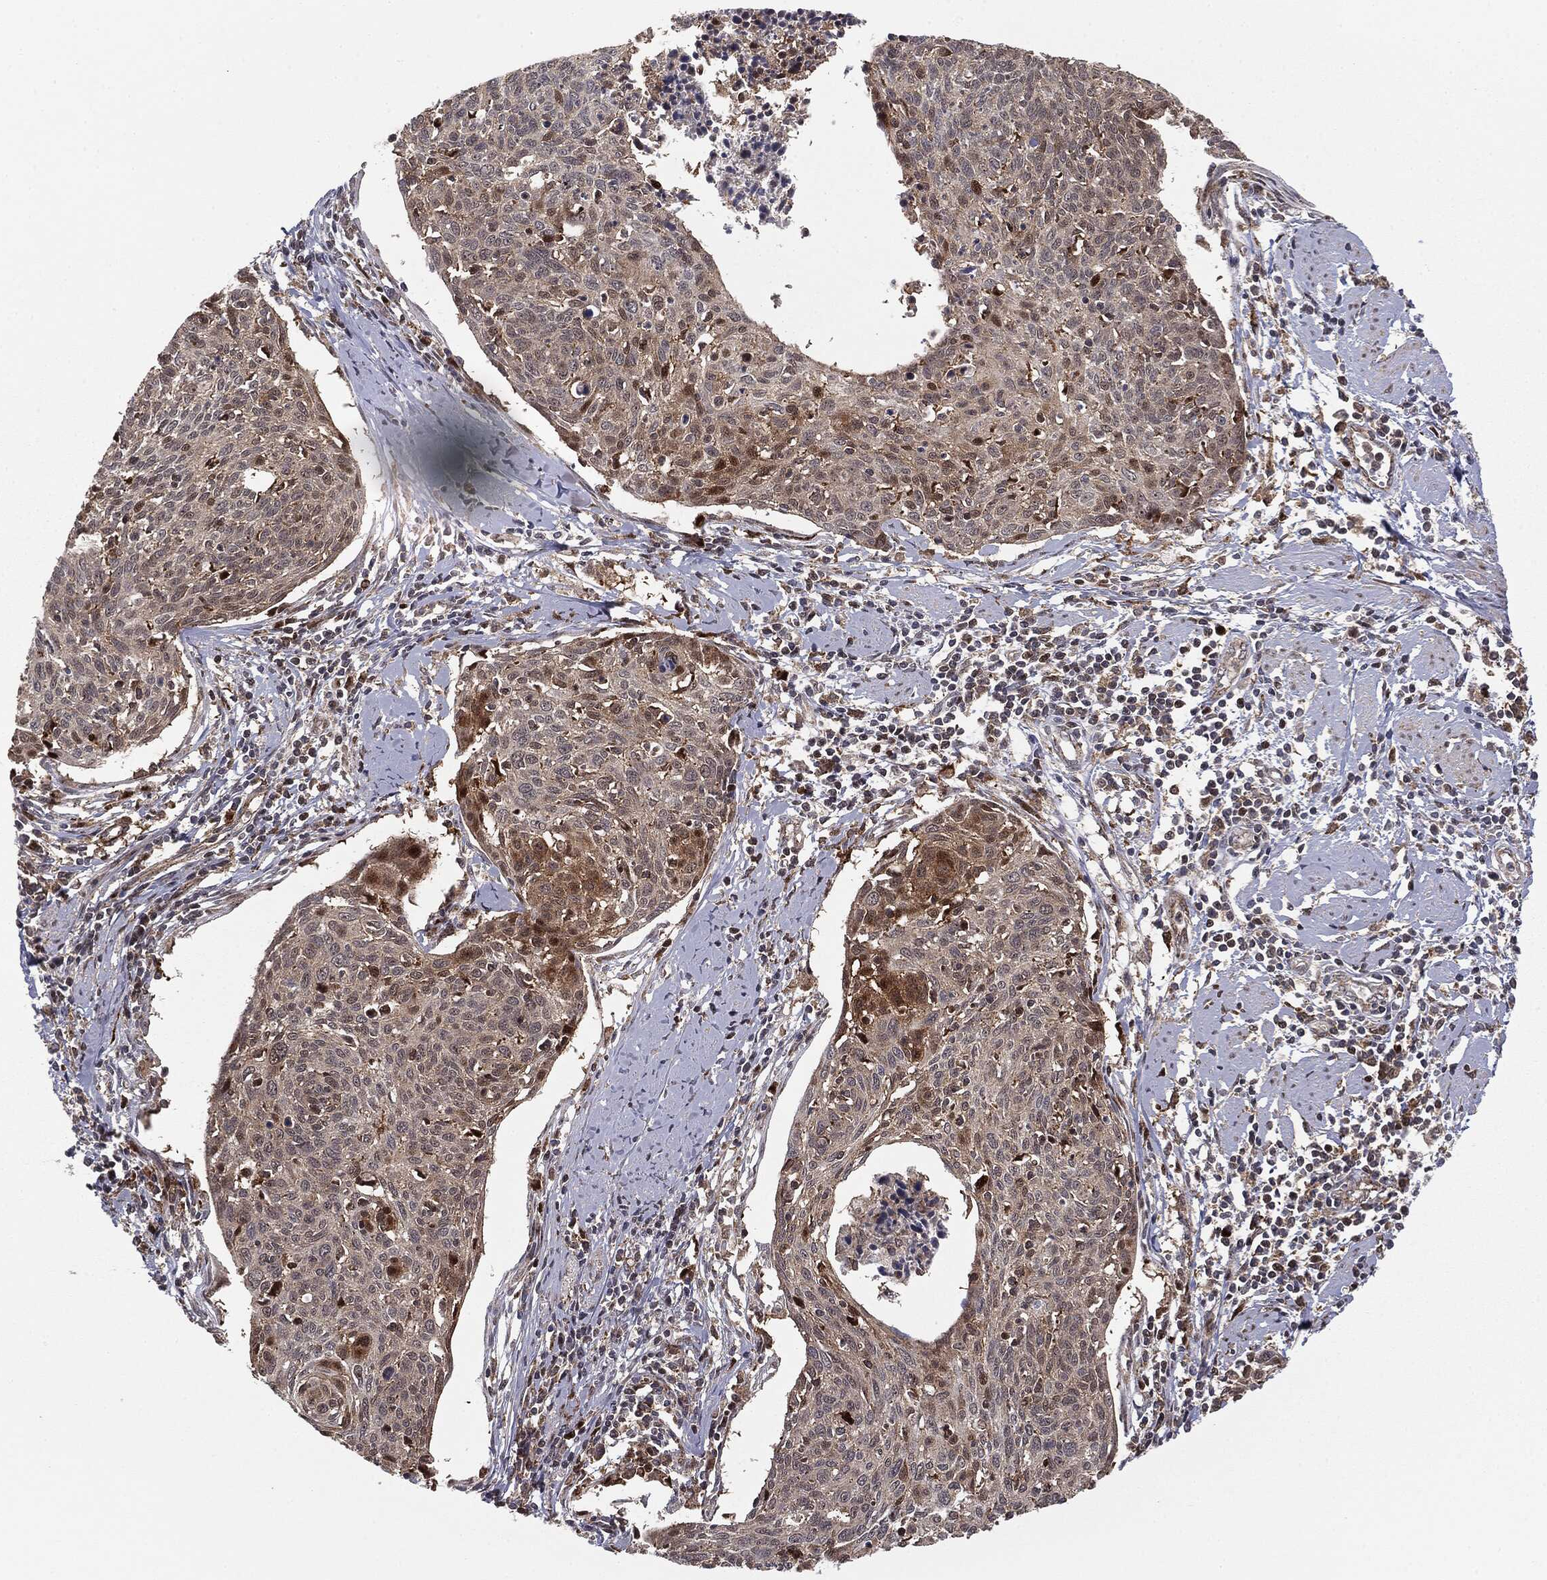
{"staining": {"intensity": "moderate", "quantity": "<25%", "location": "cytoplasmic/membranous"}, "tissue": "cervical cancer", "cell_type": "Tumor cells", "image_type": "cancer", "snomed": [{"axis": "morphology", "description": "Squamous cell carcinoma, NOS"}, {"axis": "topography", "description": "Cervix"}], "caption": "Immunohistochemistry (DAB (3,3'-diaminobenzidine)) staining of squamous cell carcinoma (cervical) shows moderate cytoplasmic/membranous protein expression in about <25% of tumor cells. The staining was performed using DAB to visualize the protein expression in brown, while the nuclei were stained in blue with hematoxylin (Magnification: 20x).", "gene": "PTEN", "patient": {"sex": "female", "age": 49}}